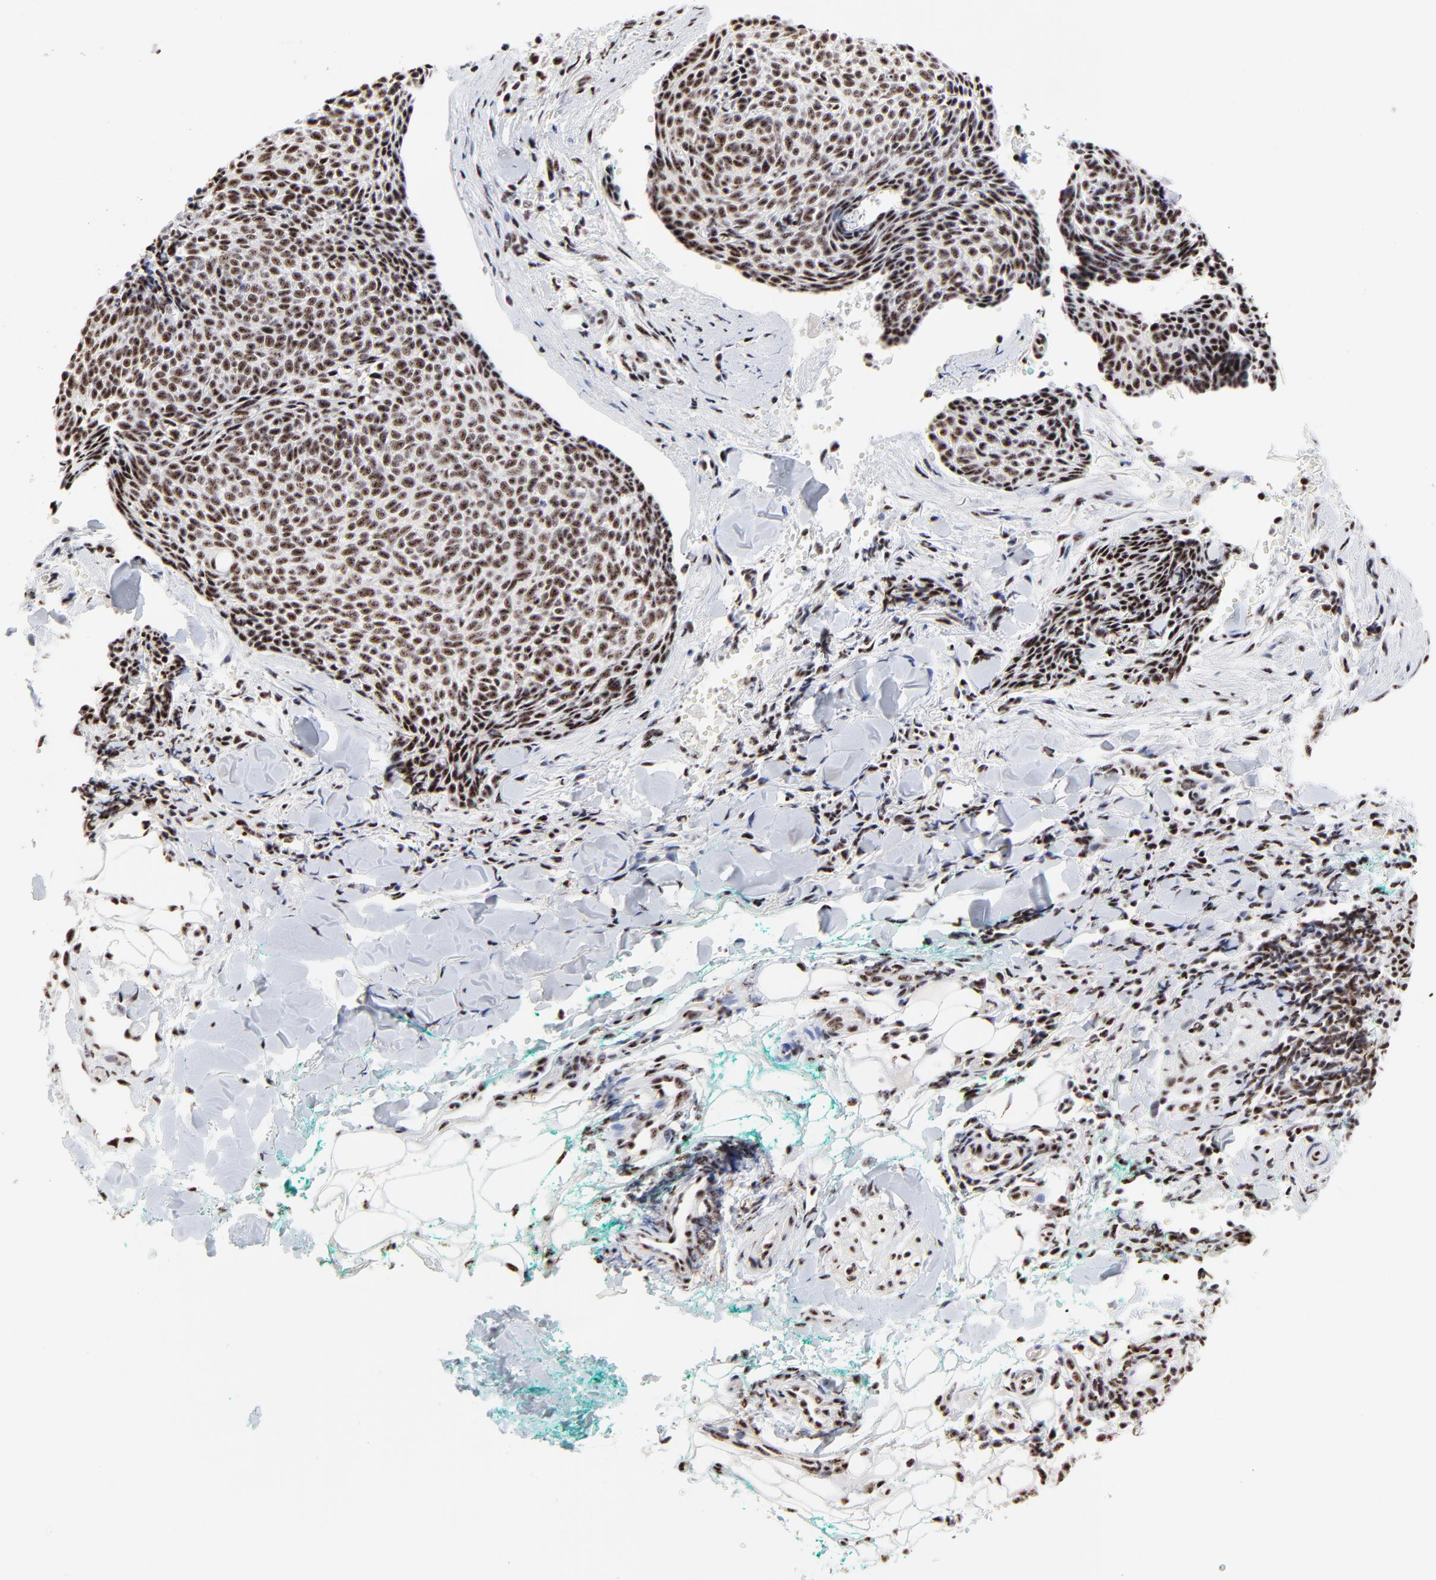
{"staining": {"intensity": "weak", "quantity": ">75%", "location": "nuclear"}, "tissue": "skin cancer", "cell_type": "Tumor cells", "image_type": "cancer", "snomed": [{"axis": "morphology", "description": "Normal tissue, NOS"}, {"axis": "morphology", "description": "Basal cell carcinoma"}, {"axis": "topography", "description": "Skin"}], "caption": "DAB (3,3'-diaminobenzidine) immunohistochemical staining of skin basal cell carcinoma demonstrates weak nuclear protein expression in approximately >75% of tumor cells.", "gene": "MBD4", "patient": {"sex": "female", "age": 57}}